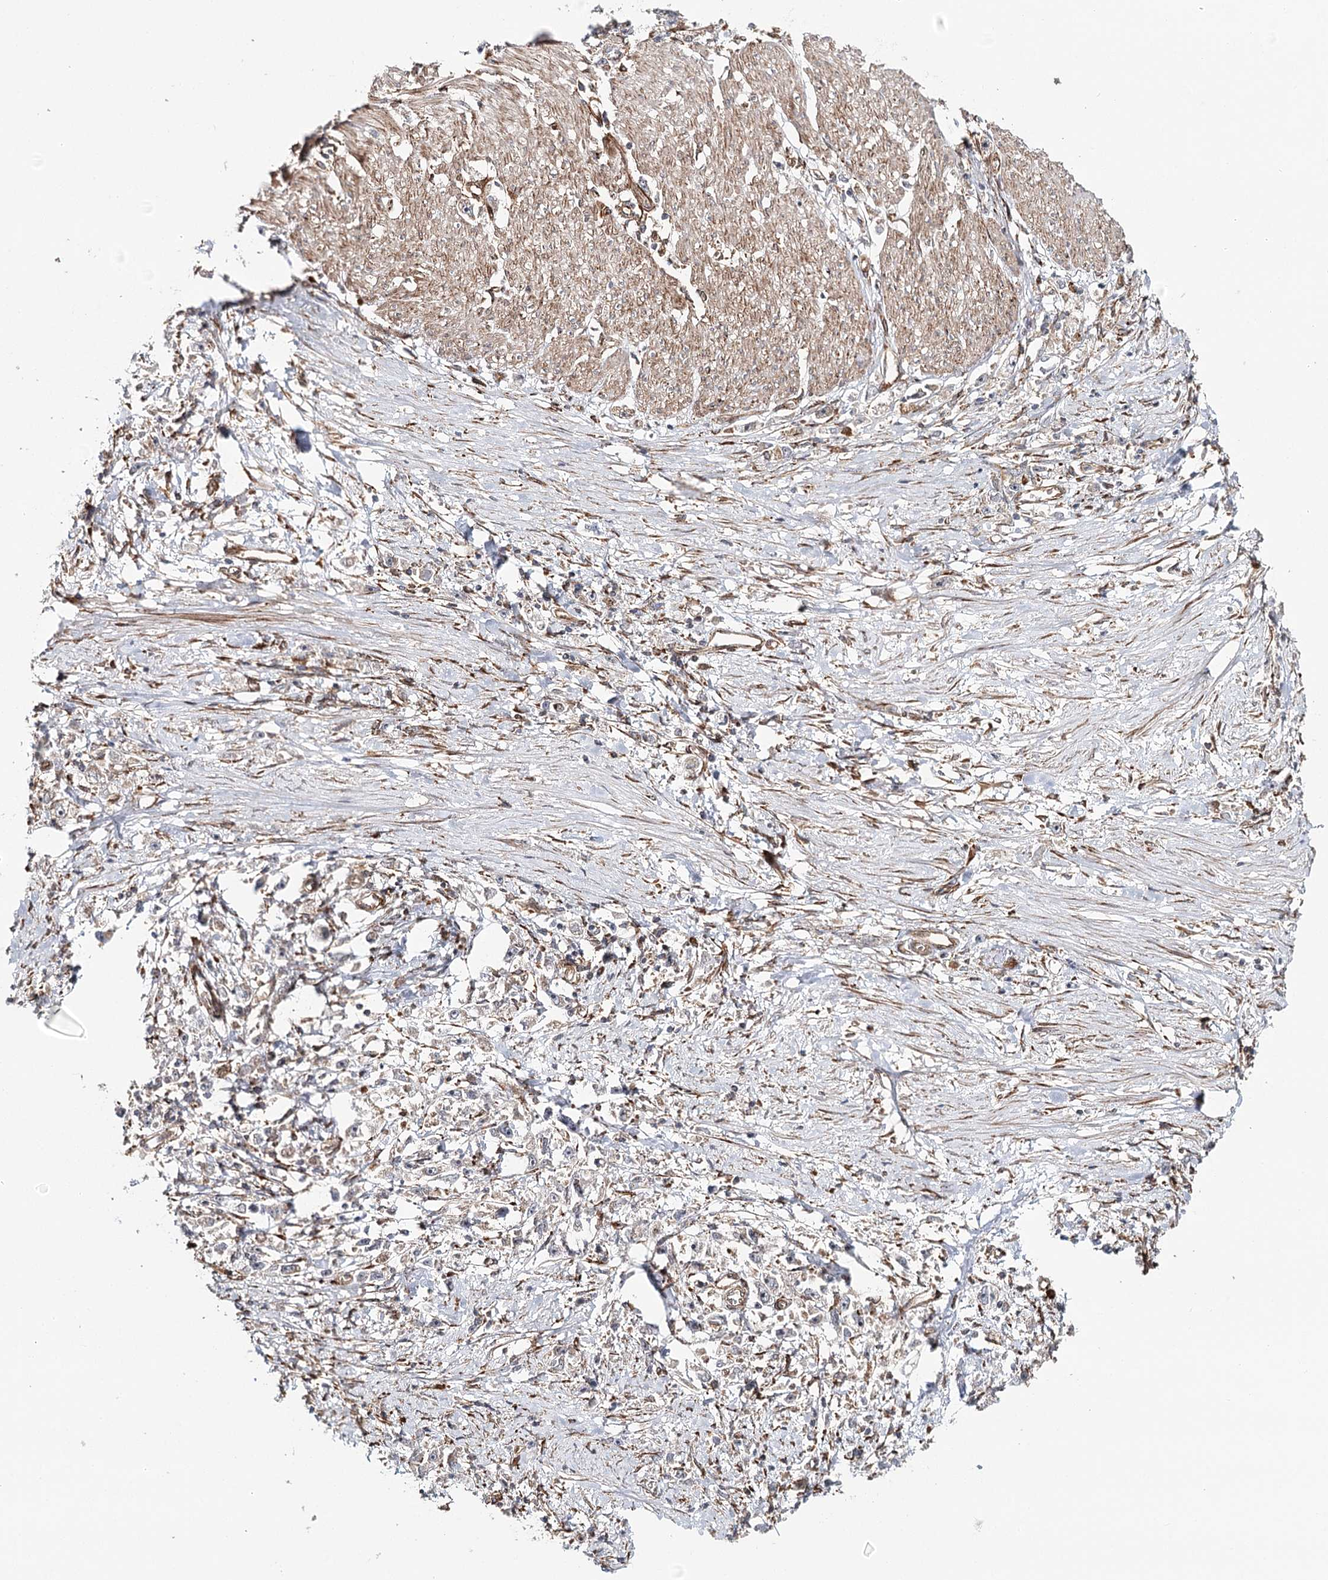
{"staining": {"intensity": "negative", "quantity": "none", "location": "none"}, "tissue": "stomach cancer", "cell_type": "Tumor cells", "image_type": "cancer", "snomed": [{"axis": "morphology", "description": "Adenocarcinoma, NOS"}, {"axis": "topography", "description": "Stomach"}], "caption": "An immunohistochemistry (IHC) micrograph of adenocarcinoma (stomach) is shown. There is no staining in tumor cells of adenocarcinoma (stomach). (Stains: DAB (3,3'-diaminobenzidine) immunohistochemistry (IHC) with hematoxylin counter stain, Microscopy: brightfield microscopy at high magnification).", "gene": "MKNK1", "patient": {"sex": "female", "age": 59}}